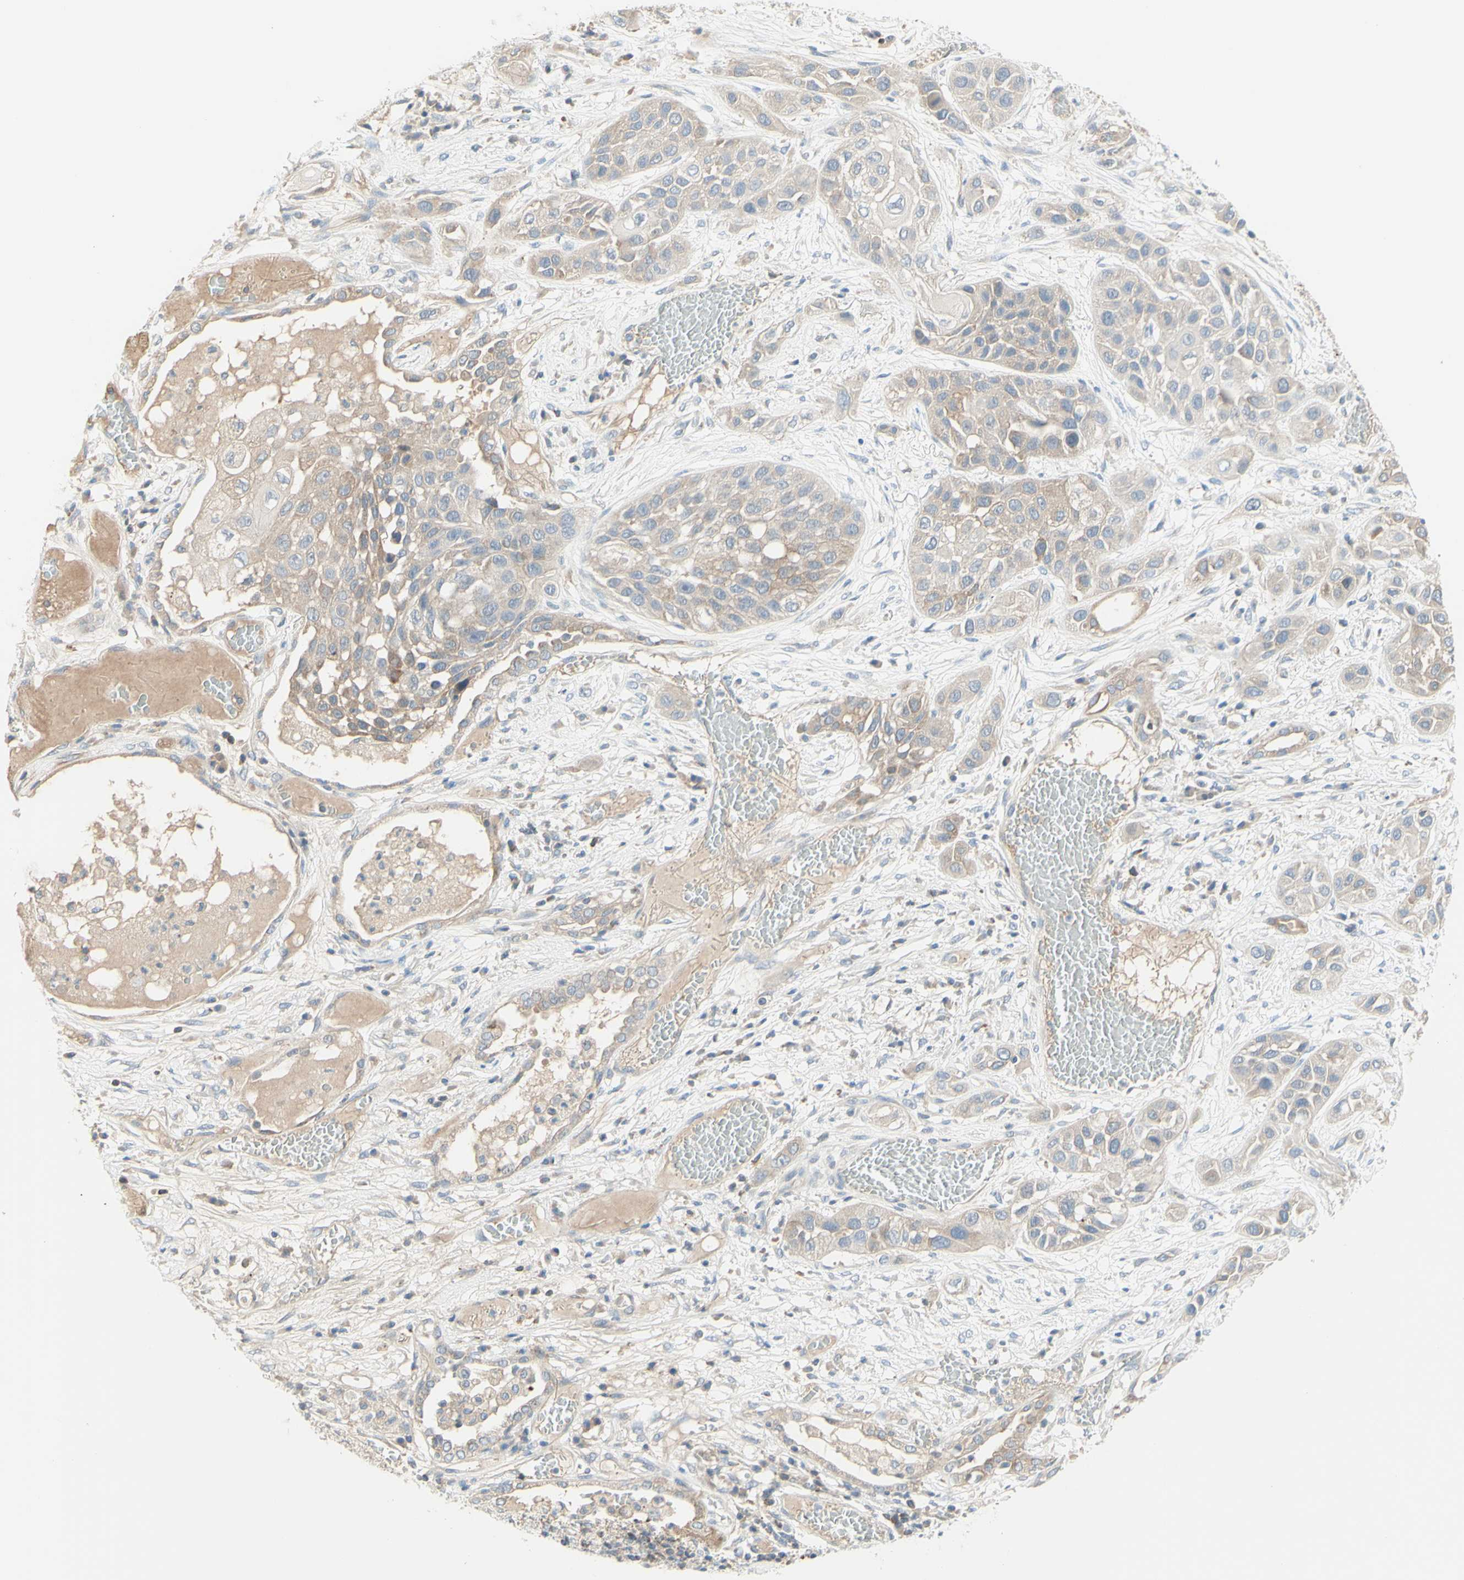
{"staining": {"intensity": "weak", "quantity": ">75%", "location": "cytoplasmic/membranous"}, "tissue": "lung cancer", "cell_type": "Tumor cells", "image_type": "cancer", "snomed": [{"axis": "morphology", "description": "Squamous cell carcinoma, NOS"}, {"axis": "topography", "description": "Lung"}], "caption": "Immunohistochemistry micrograph of human squamous cell carcinoma (lung) stained for a protein (brown), which exhibits low levels of weak cytoplasmic/membranous expression in about >75% of tumor cells.", "gene": "MTM1", "patient": {"sex": "male", "age": 71}}